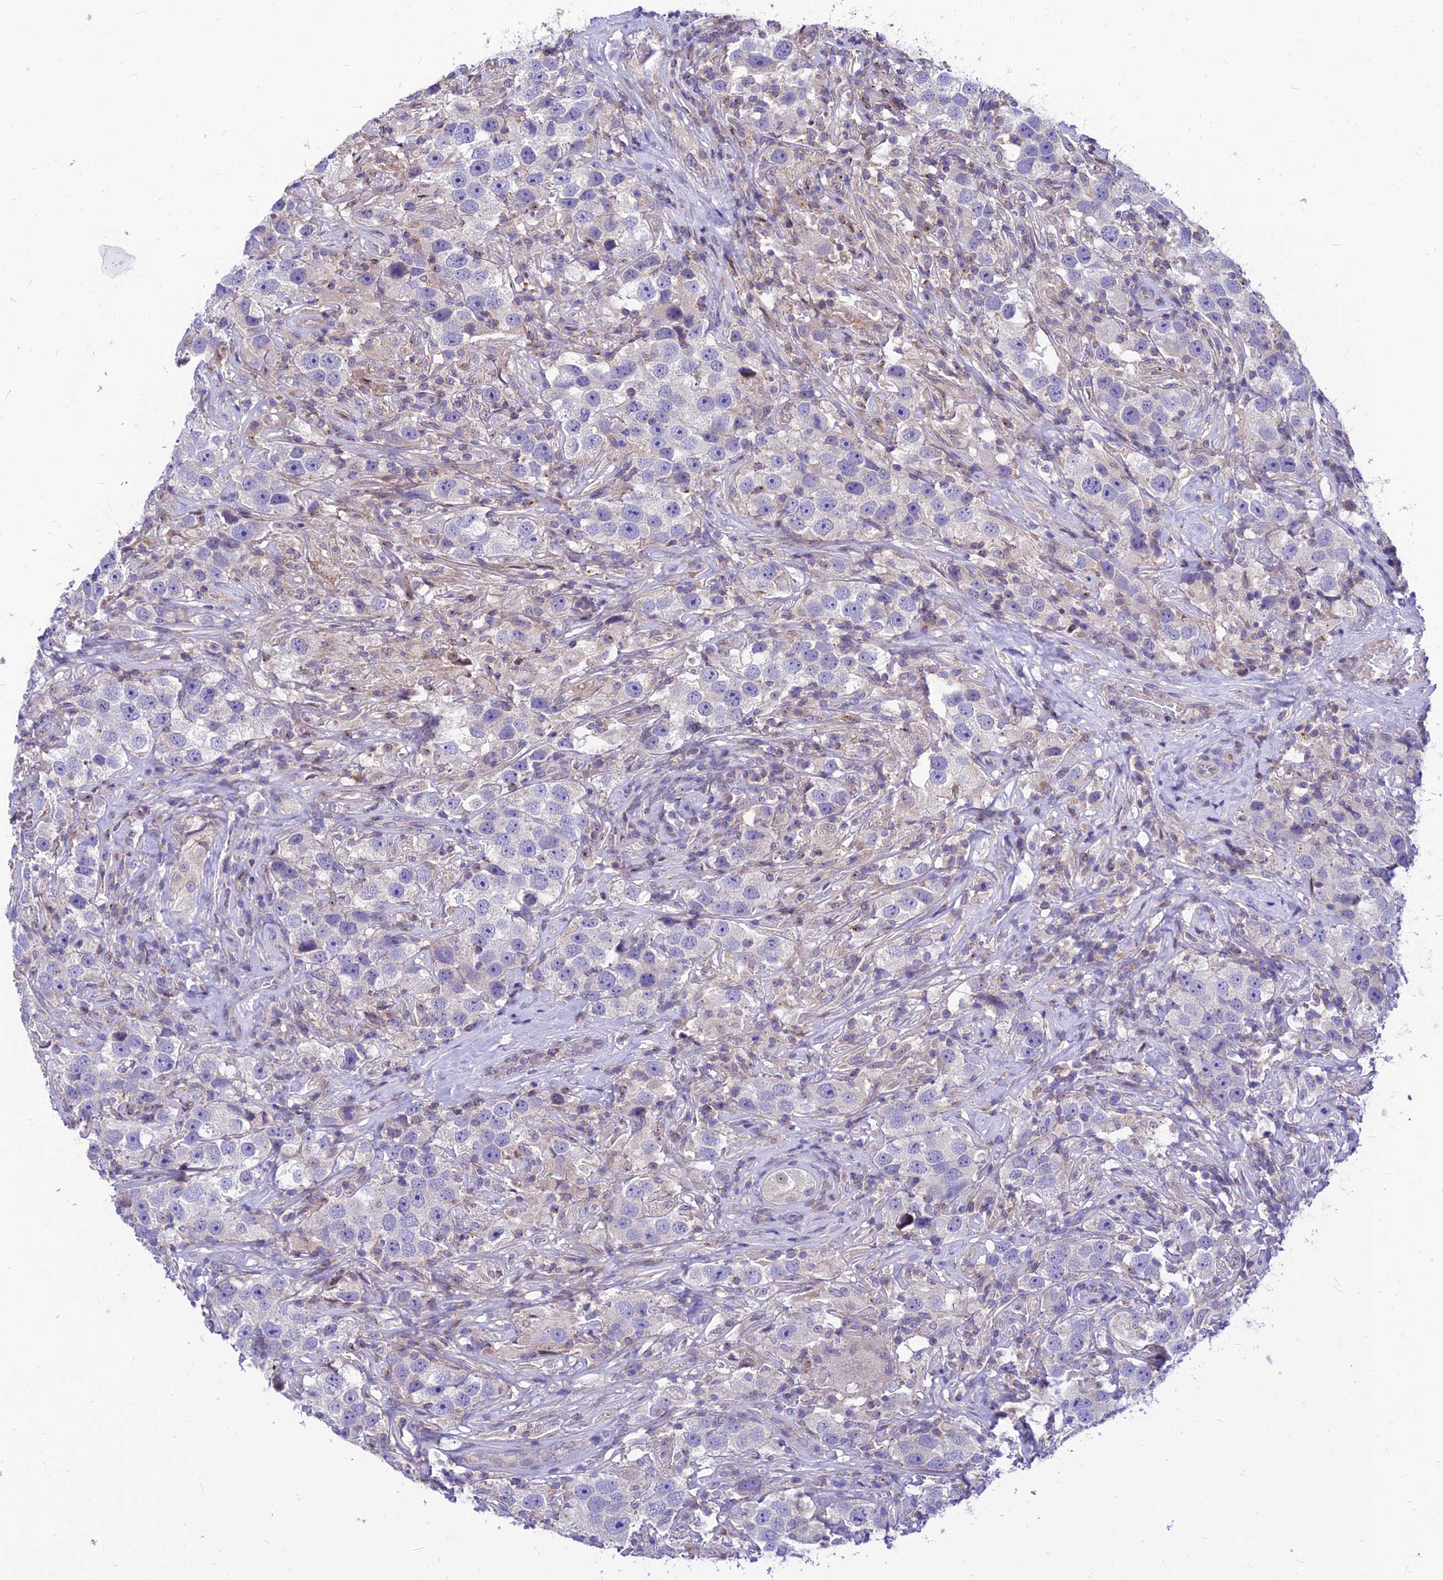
{"staining": {"intensity": "negative", "quantity": "none", "location": "none"}, "tissue": "testis cancer", "cell_type": "Tumor cells", "image_type": "cancer", "snomed": [{"axis": "morphology", "description": "Seminoma, NOS"}, {"axis": "topography", "description": "Testis"}], "caption": "Immunohistochemistry of testis cancer (seminoma) exhibits no expression in tumor cells.", "gene": "C6orf132", "patient": {"sex": "male", "age": 49}}